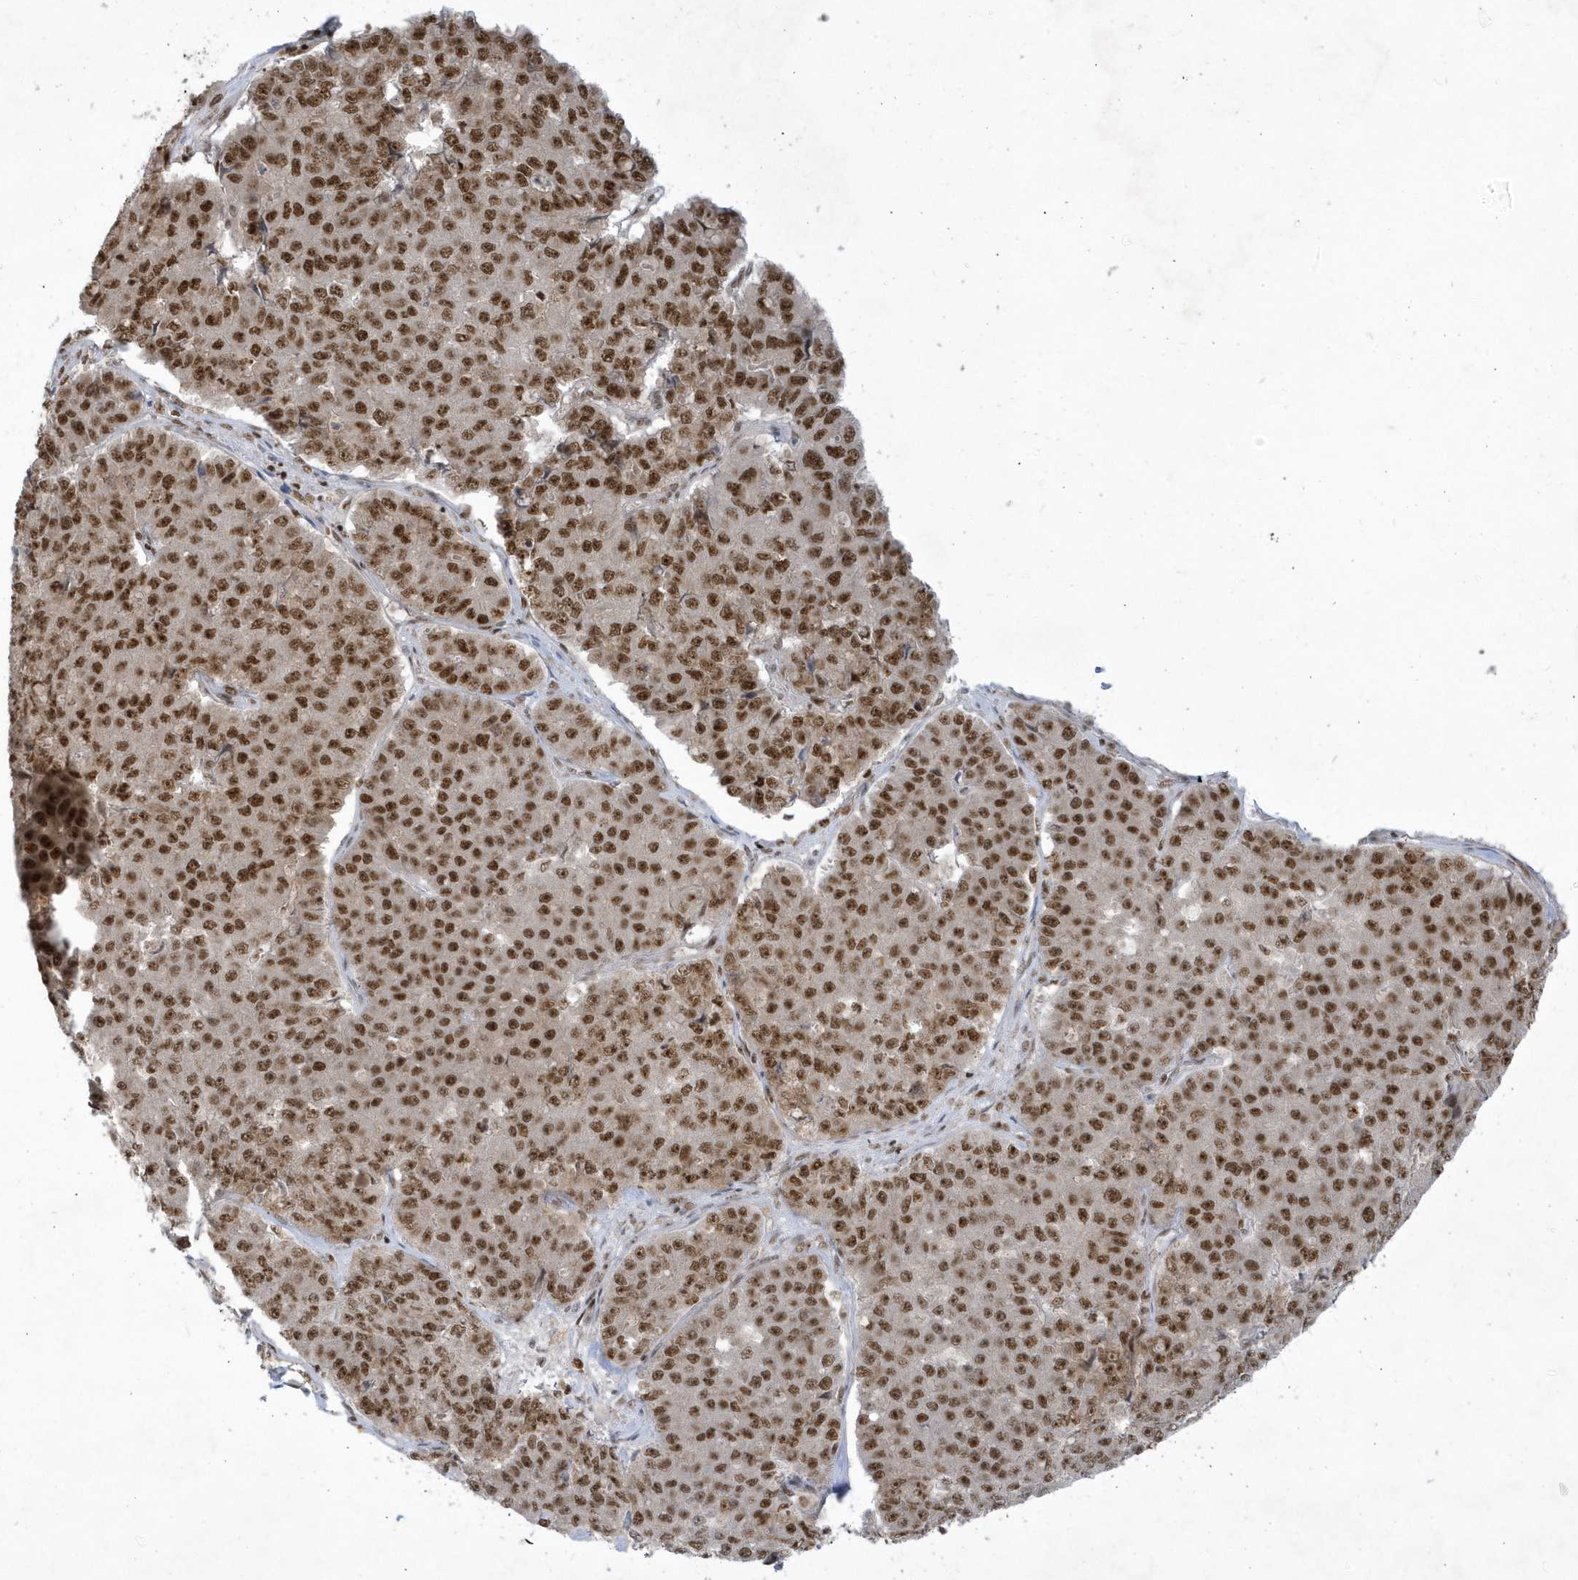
{"staining": {"intensity": "strong", "quantity": ">75%", "location": "nuclear"}, "tissue": "pancreatic cancer", "cell_type": "Tumor cells", "image_type": "cancer", "snomed": [{"axis": "morphology", "description": "Adenocarcinoma, NOS"}, {"axis": "topography", "description": "Pancreas"}], "caption": "A brown stain highlights strong nuclear positivity of a protein in human pancreatic cancer tumor cells.", "gene": "PPIL2", "patient": {"sex": "male", "age": 50}}